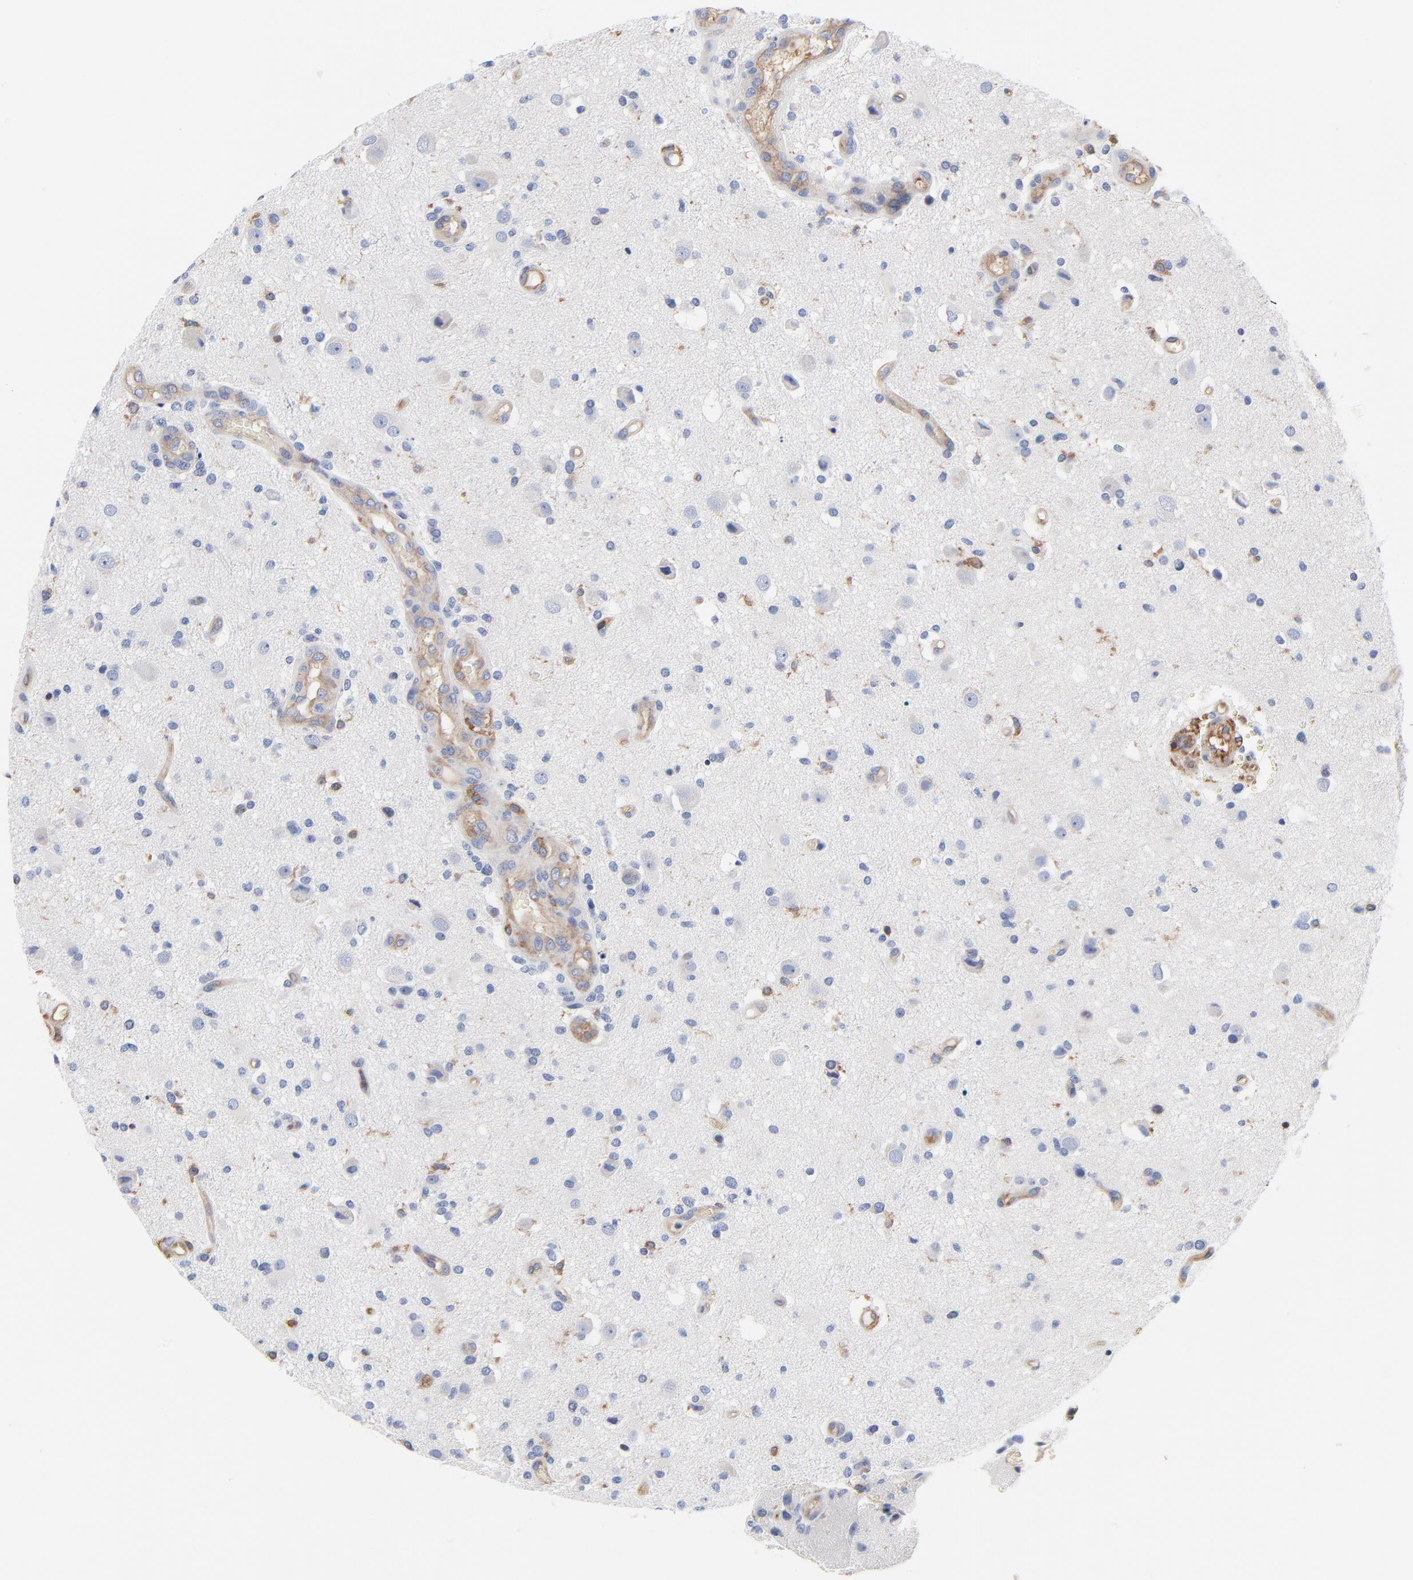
{"staining": {"intensity": "negative", "quantity": "none", "location": "none"}, "tissue": "glioma", "cell_type": "Tumor cells", "image_type": "cancer", "snomed": [{"axis": "morphology", "description": "Normal tissue, NOS"}, {"axis": "morphology", "description": "Glioma, malignant, High grade"}, {"axis": "topography", "description": "Cerebral cortex"}], "caption": "Human malignant glioma (high-grade) stained for a protein using immunohistochemistry (IHC) displays no positivity in tumor cells.", "gene": "CD2AP", "patient": {"sex": "male", "age": 75}}